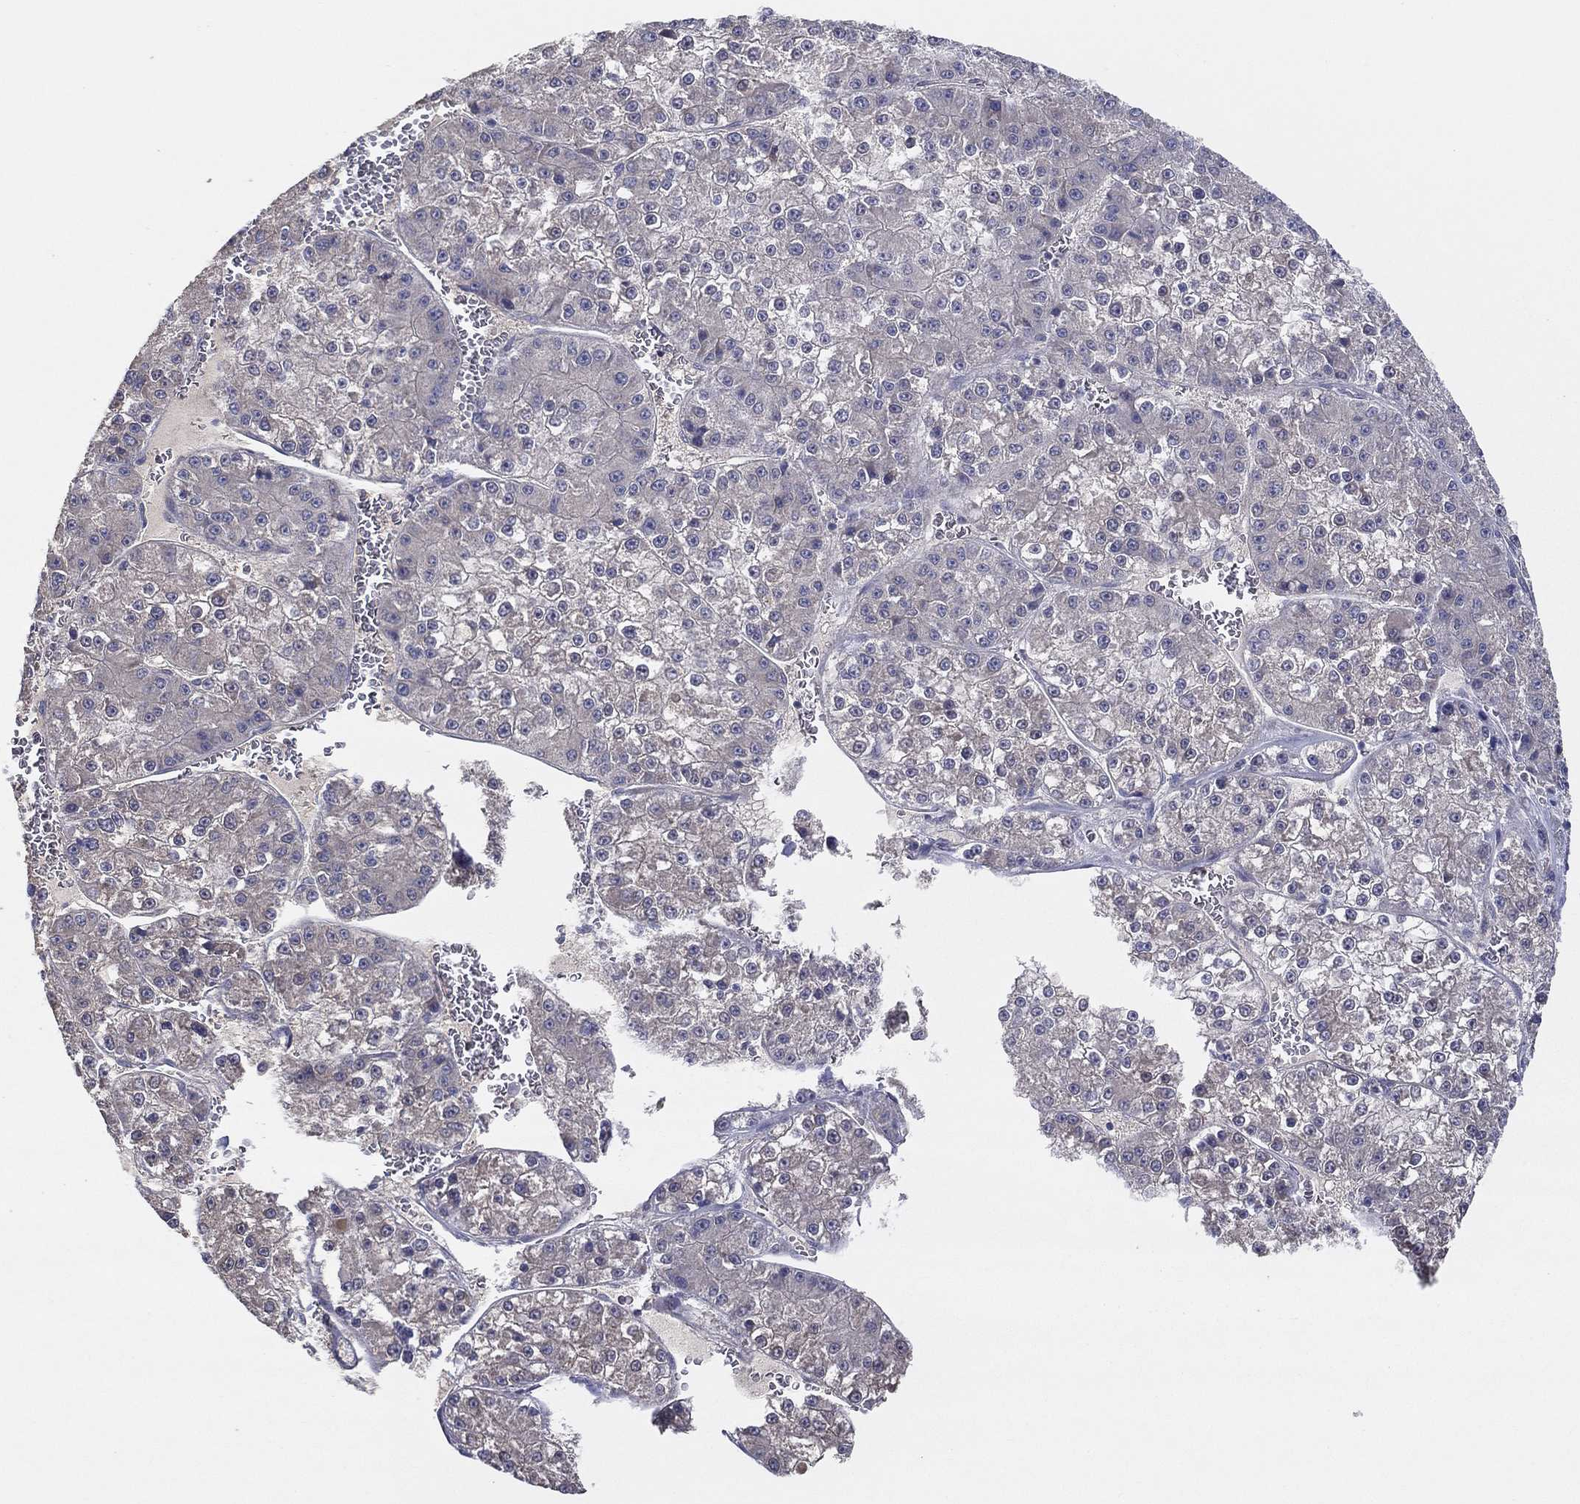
{"staining": {"intensity": "negative", "quantity": "none", "location": "none"}, "tissue": "liver cancer", "cell_type": "Tumor cells", "image_type": "cancer", "snomed": [{"axis": "morphology", "description": "Carcinoma, Hepatocellular, NOS"}, {"axis": "topography", "description": "Liver"}], "caption": "Tumor cells show no significant protein staining in liver hepatocellular carcinoma. Nuclei are stained in blue.", "gene": "DOCK3", "patient": {"sex": "female", "age": 73}}